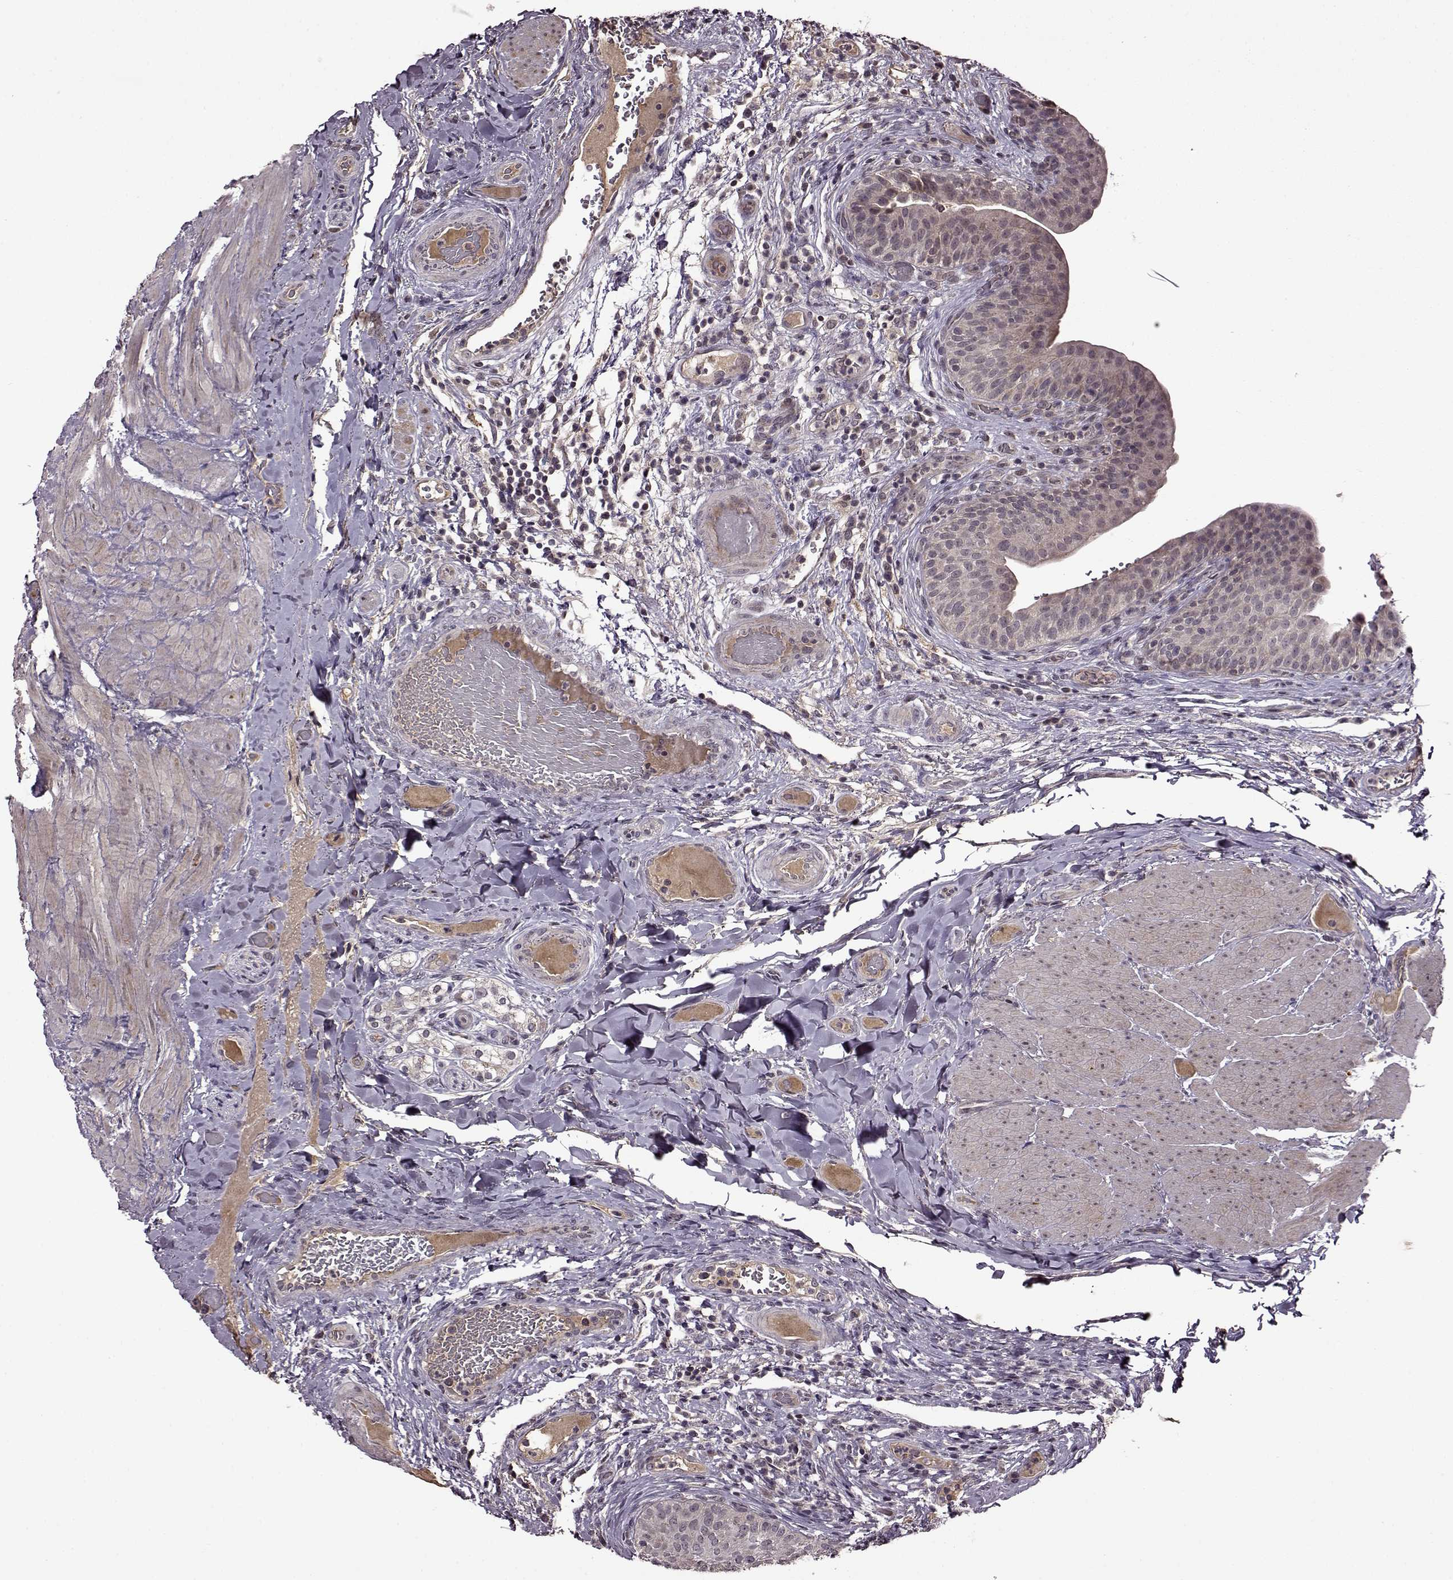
{"staining": {"intensity": "weak", "quantity": "<25%", "location": "cytoplasmic/membranous"}, "tissue": "urinary bladder", "cell_type": "Urothelial cells", "image_type": "normal", "snomed": [{"axis": "morphology", "description": "Normal tissue, NOS"}, {"axis": "topography", "description": "Urinary bladder"}], "caption": "This is a micrograph of immunohistochemistry staining of benign urinary bladder, which shows no expression in urothelial cells. (DAB immunohistochemistry, high magnification).", "gene": "MAIP1", "patient": {"sex": "male", "age": 66}}